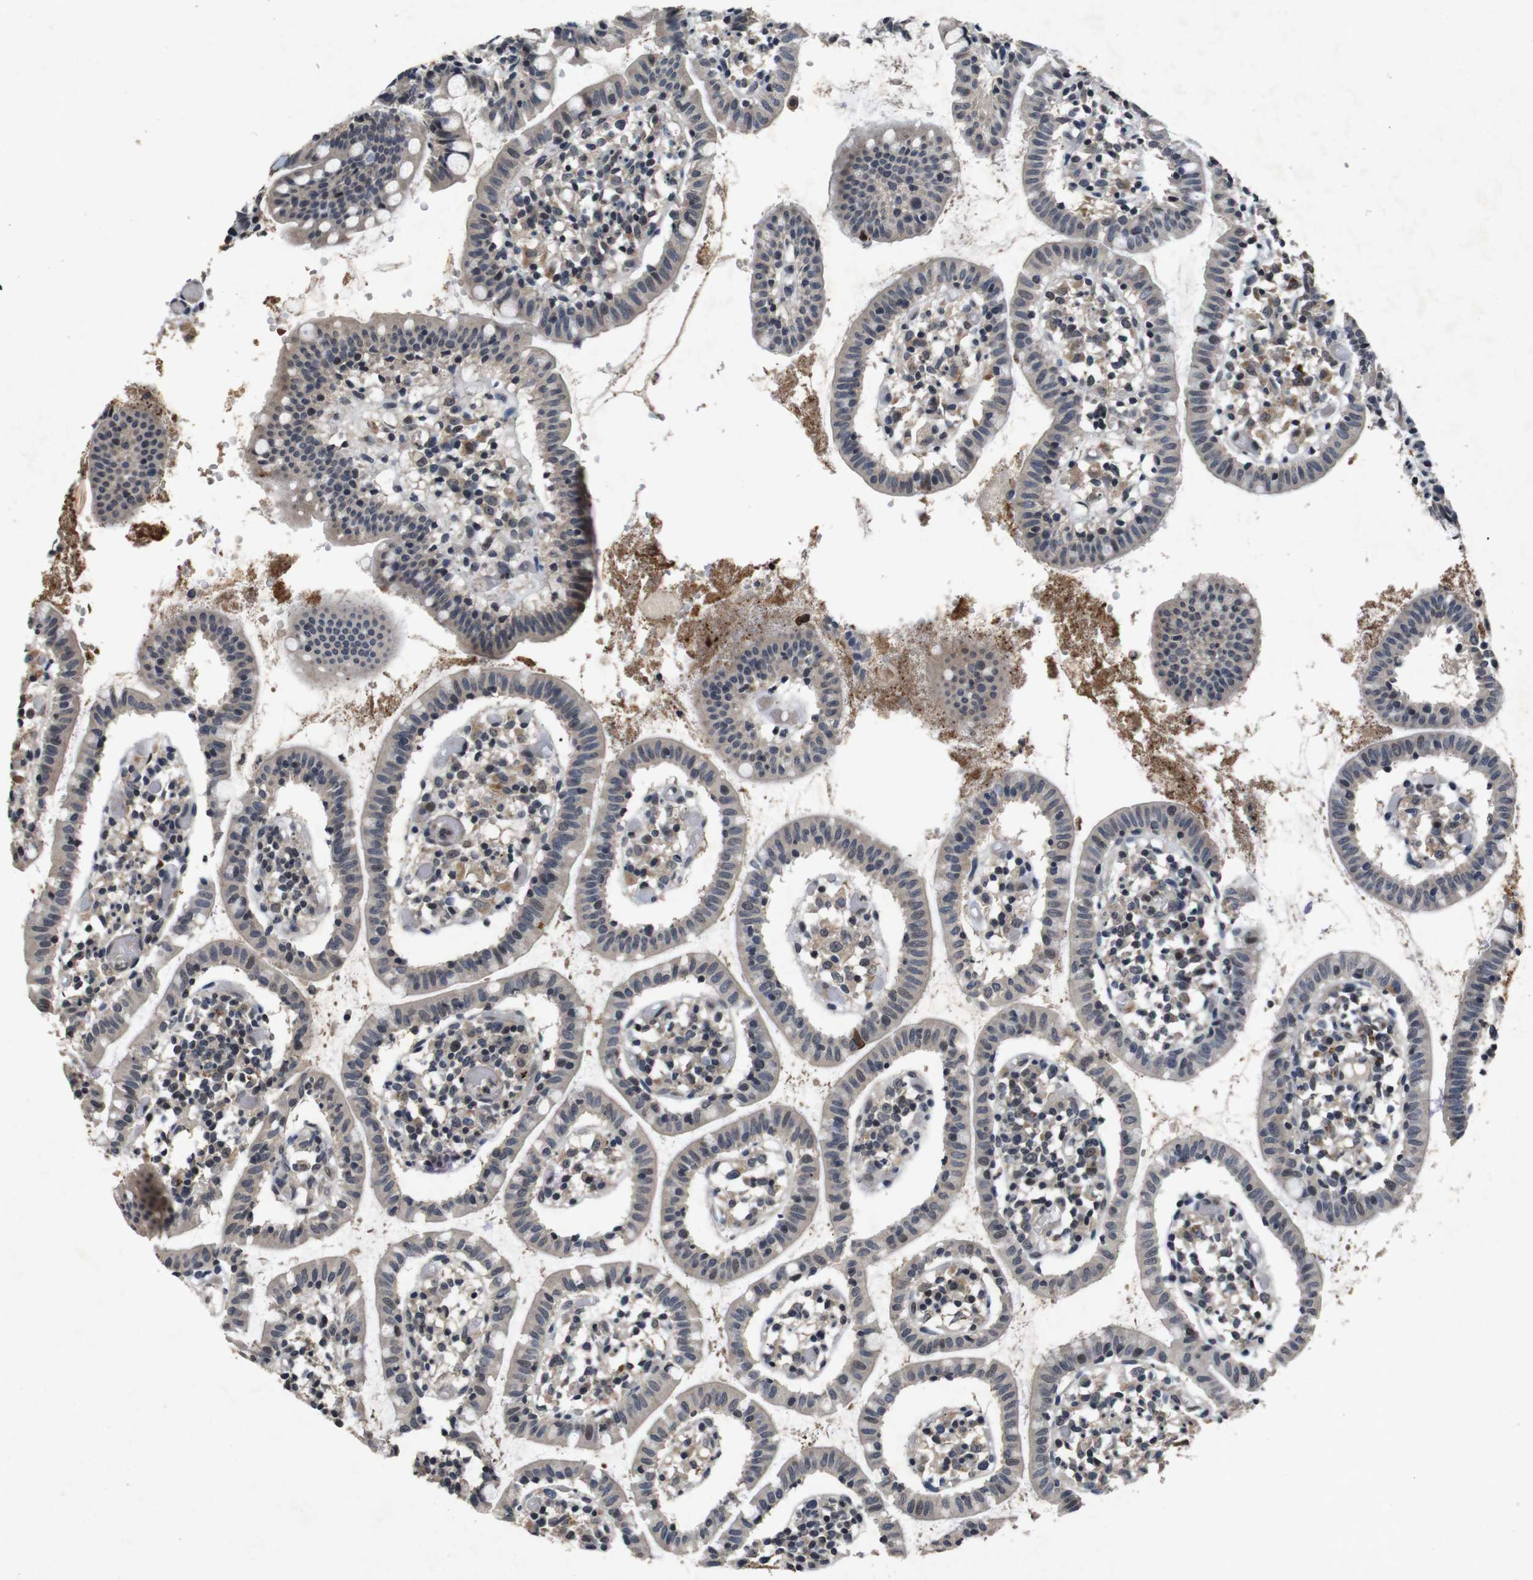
{"staining": {"intensity": "moderate", "quantity": "<25%", "location": "cytoplasmic/membranous"}, "tissue": "small intestine", "cell_type": "Glandular cells", "image_type": "normal", "snomed": [{"axis": "morphology", "description": "Normal tissue, NOS"}, {"axis": "morphology", "description": "Cystadenocarcinoma, serous, Metastatic site"}, {"axis": "topography", "description": "Small intestine"}], "caption": "This is a histology image of immunohistochemistry (IHC) staining of unremarkable small intestine, which shows moderate positivity in the cytoplasmic/membranous of glandular cells.", "gene": "AKT3", "patient": {"sex": "female", "age": 61}}